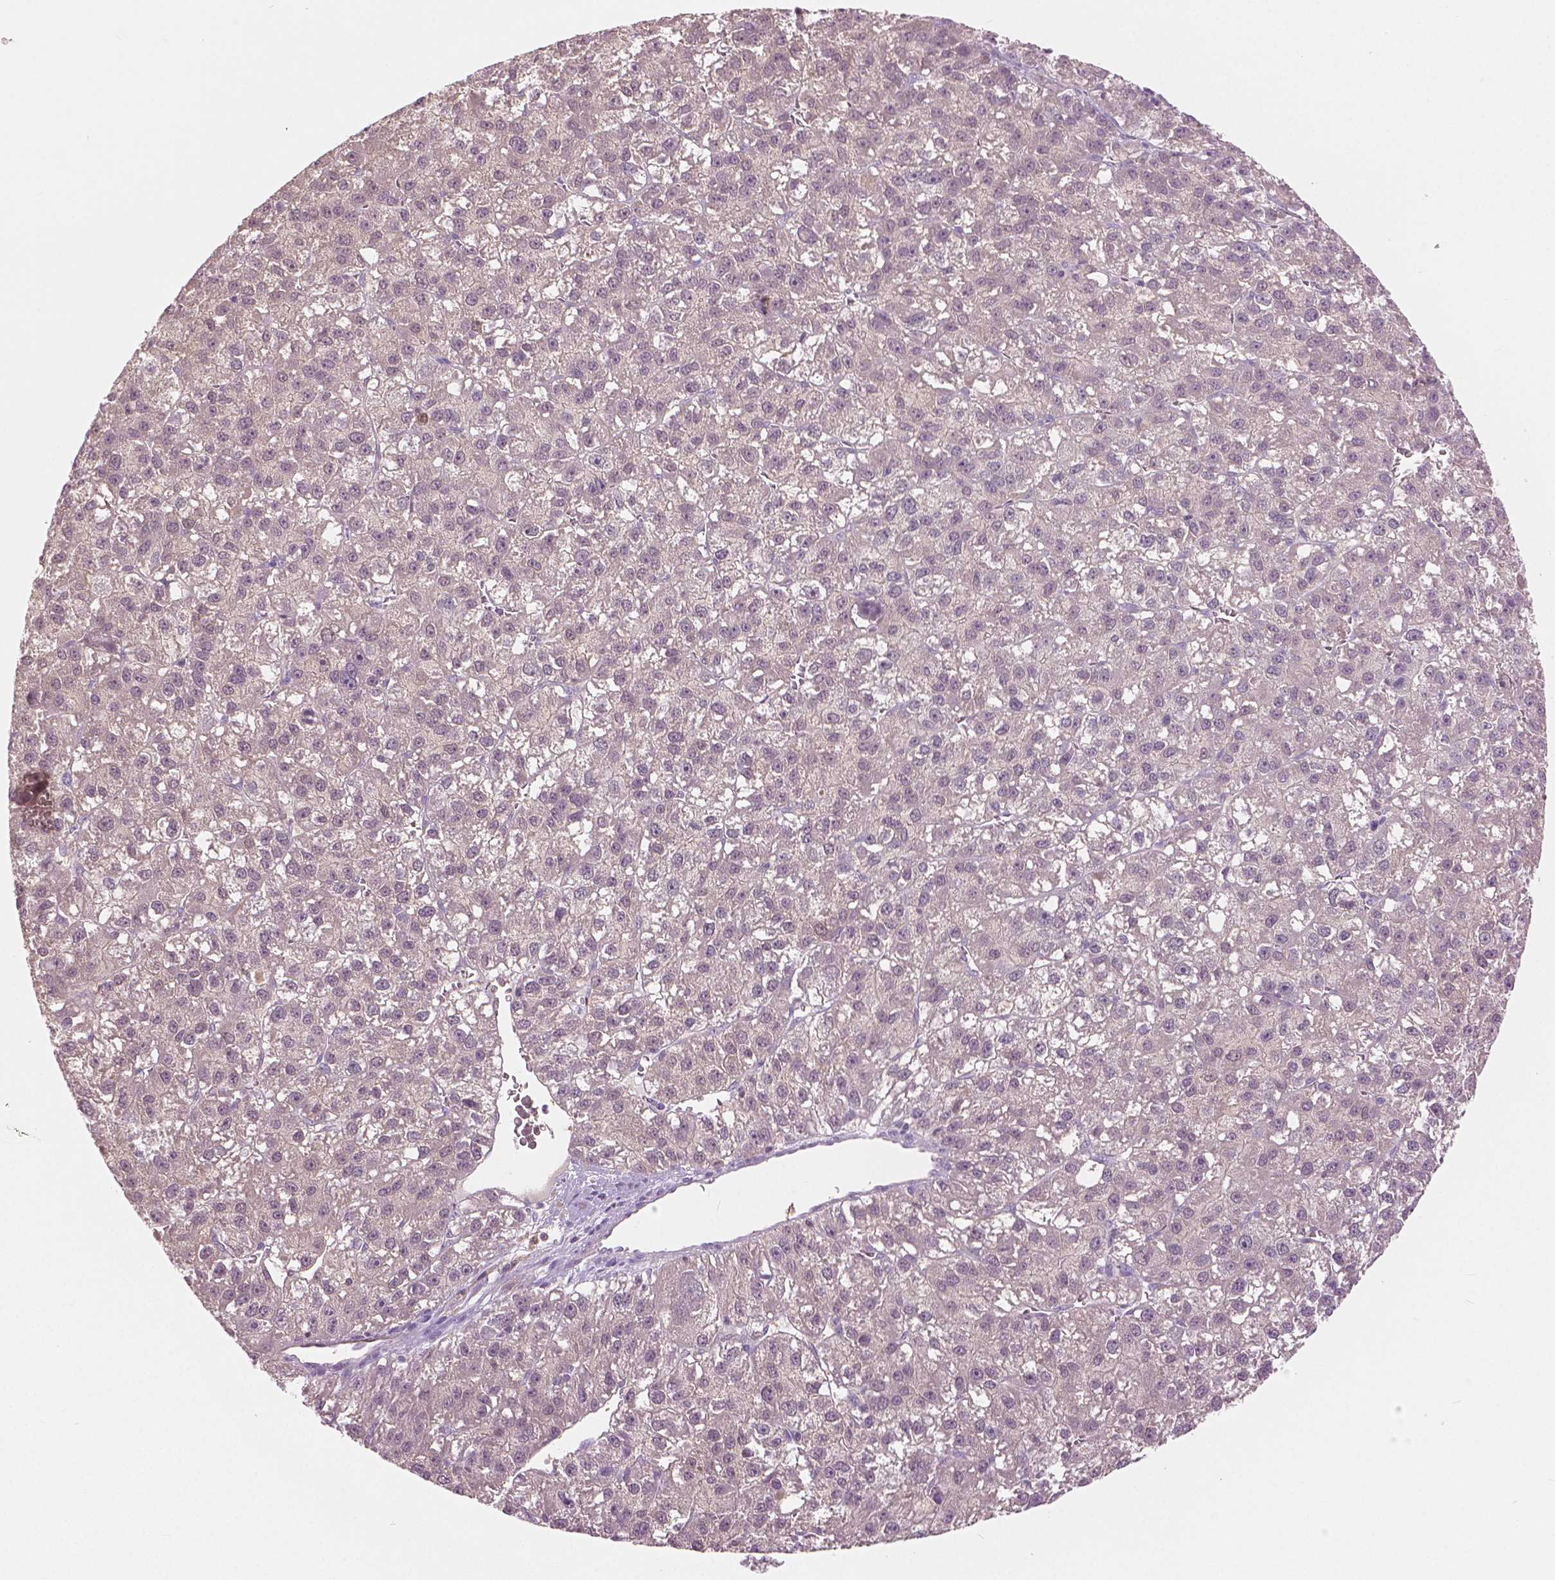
{"staining": {"intensity": "negative", "quantity": "none", "location": "none"}, "tissue": "liver cancer", "cell_type": "Tumor cells", "image_type": "cancer", "snomed": [{"axis": "morphology", "description": "Carcinoma, Hepatocellular, NOS"}, {"axis": "topography", "description": "Liver"}], "caption": "Immunohistochemistry of human liver cancer shows no positivity in tumor cells.", "gene": "GALM", "patient": {"sex": "female", "age": 70}}